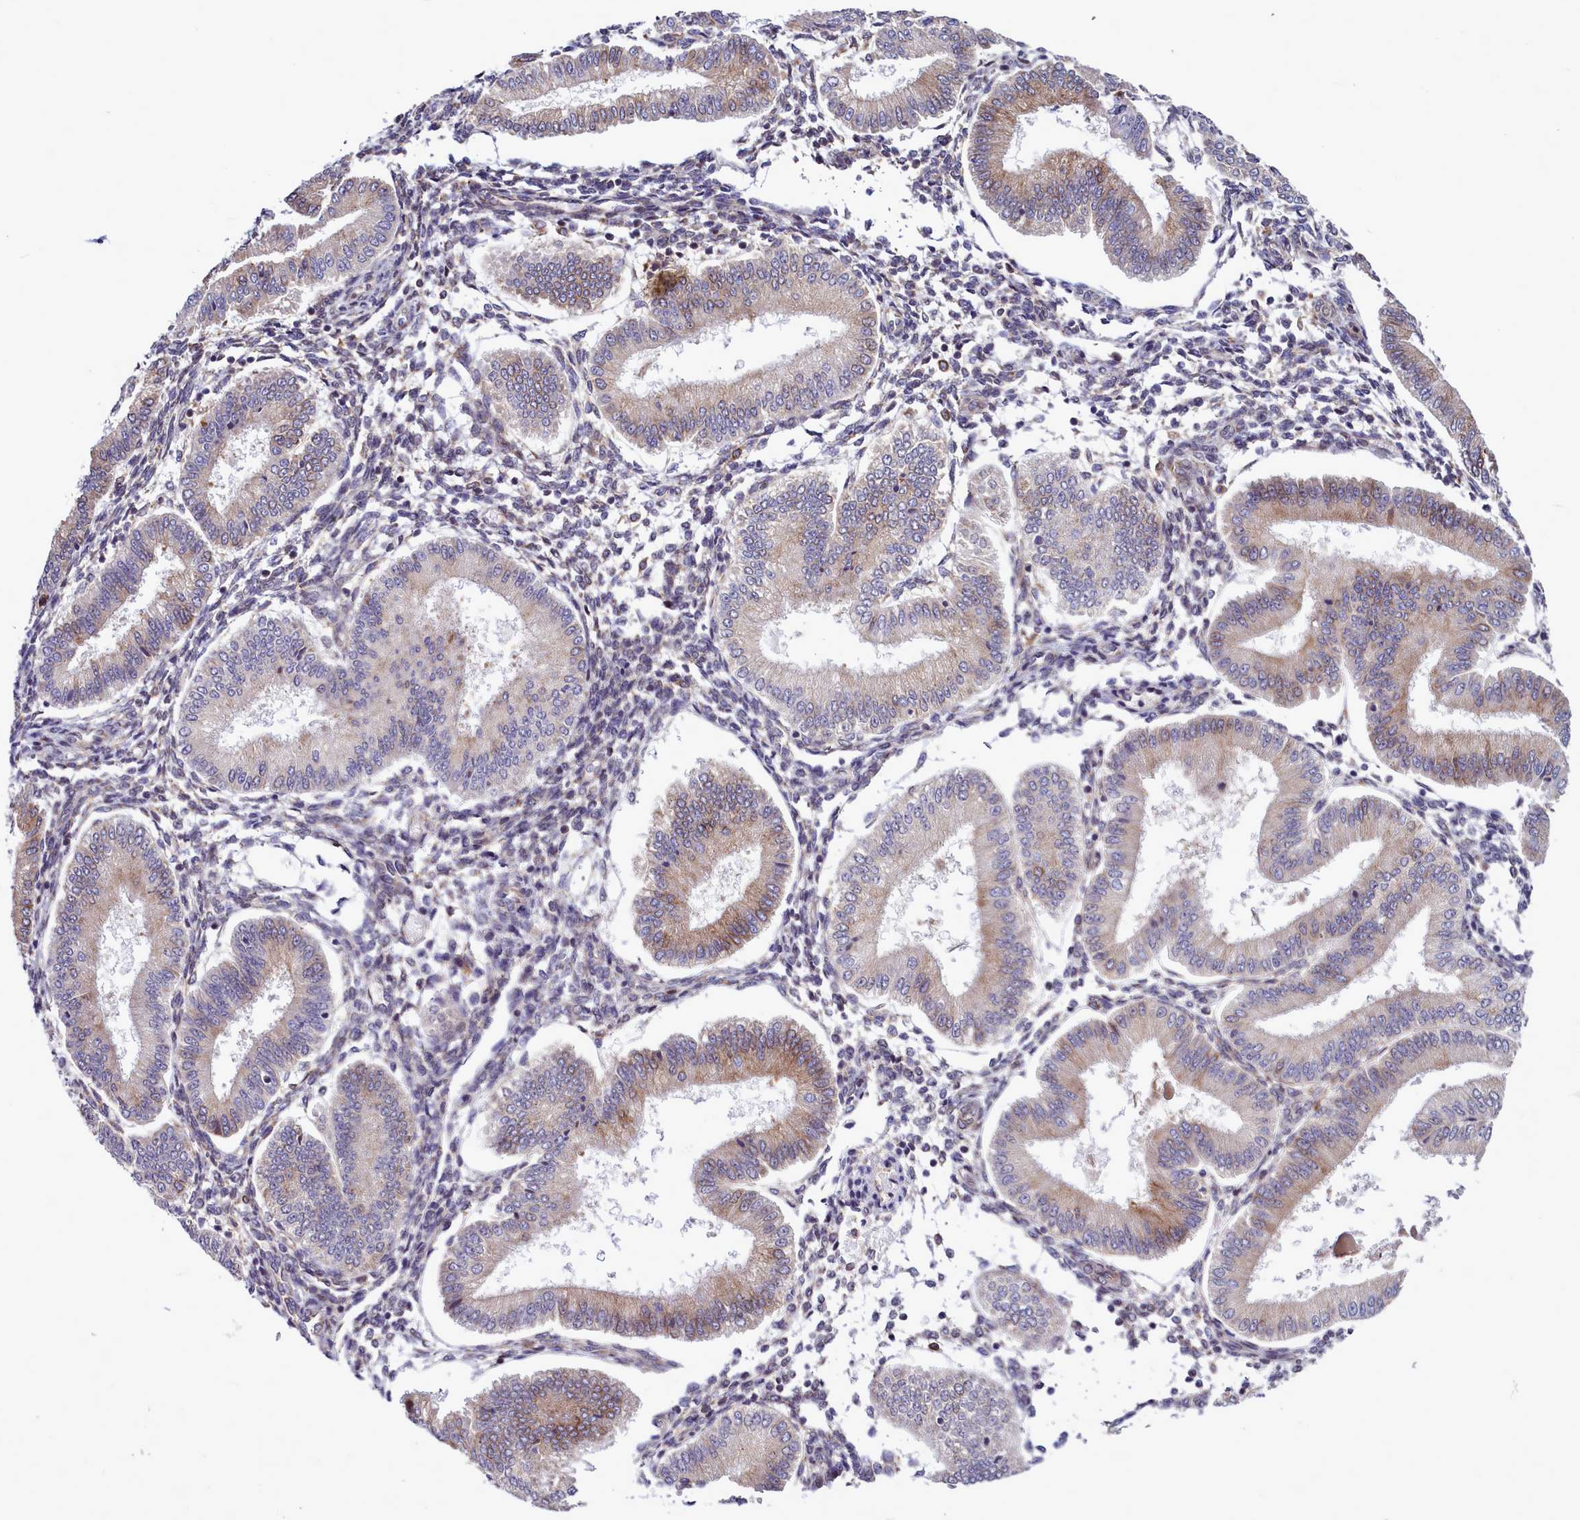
{"staining": {"intensity": "weak", "quantity": "25%-75%", "location": "cytoplasmic/membranous"}, "tissue": "endometrium", "cell_type": "Cells in endometrial stroma", "image_type": "normal", "snomed": [{"axis": "morphology", "description": "Normal tissue, NOS"}, {"axis": "topography", "description": "Endometrium"}], "caption": "Immunohistochemical staining of unremarkable human endometrium reveals low levels of weak cytoplasmic/membranous positivity in approximately 25%-75% of cells in endometrial stroma.", "gene": "RAPGEF4", "patient": {"sex": "female", "age": 39}}